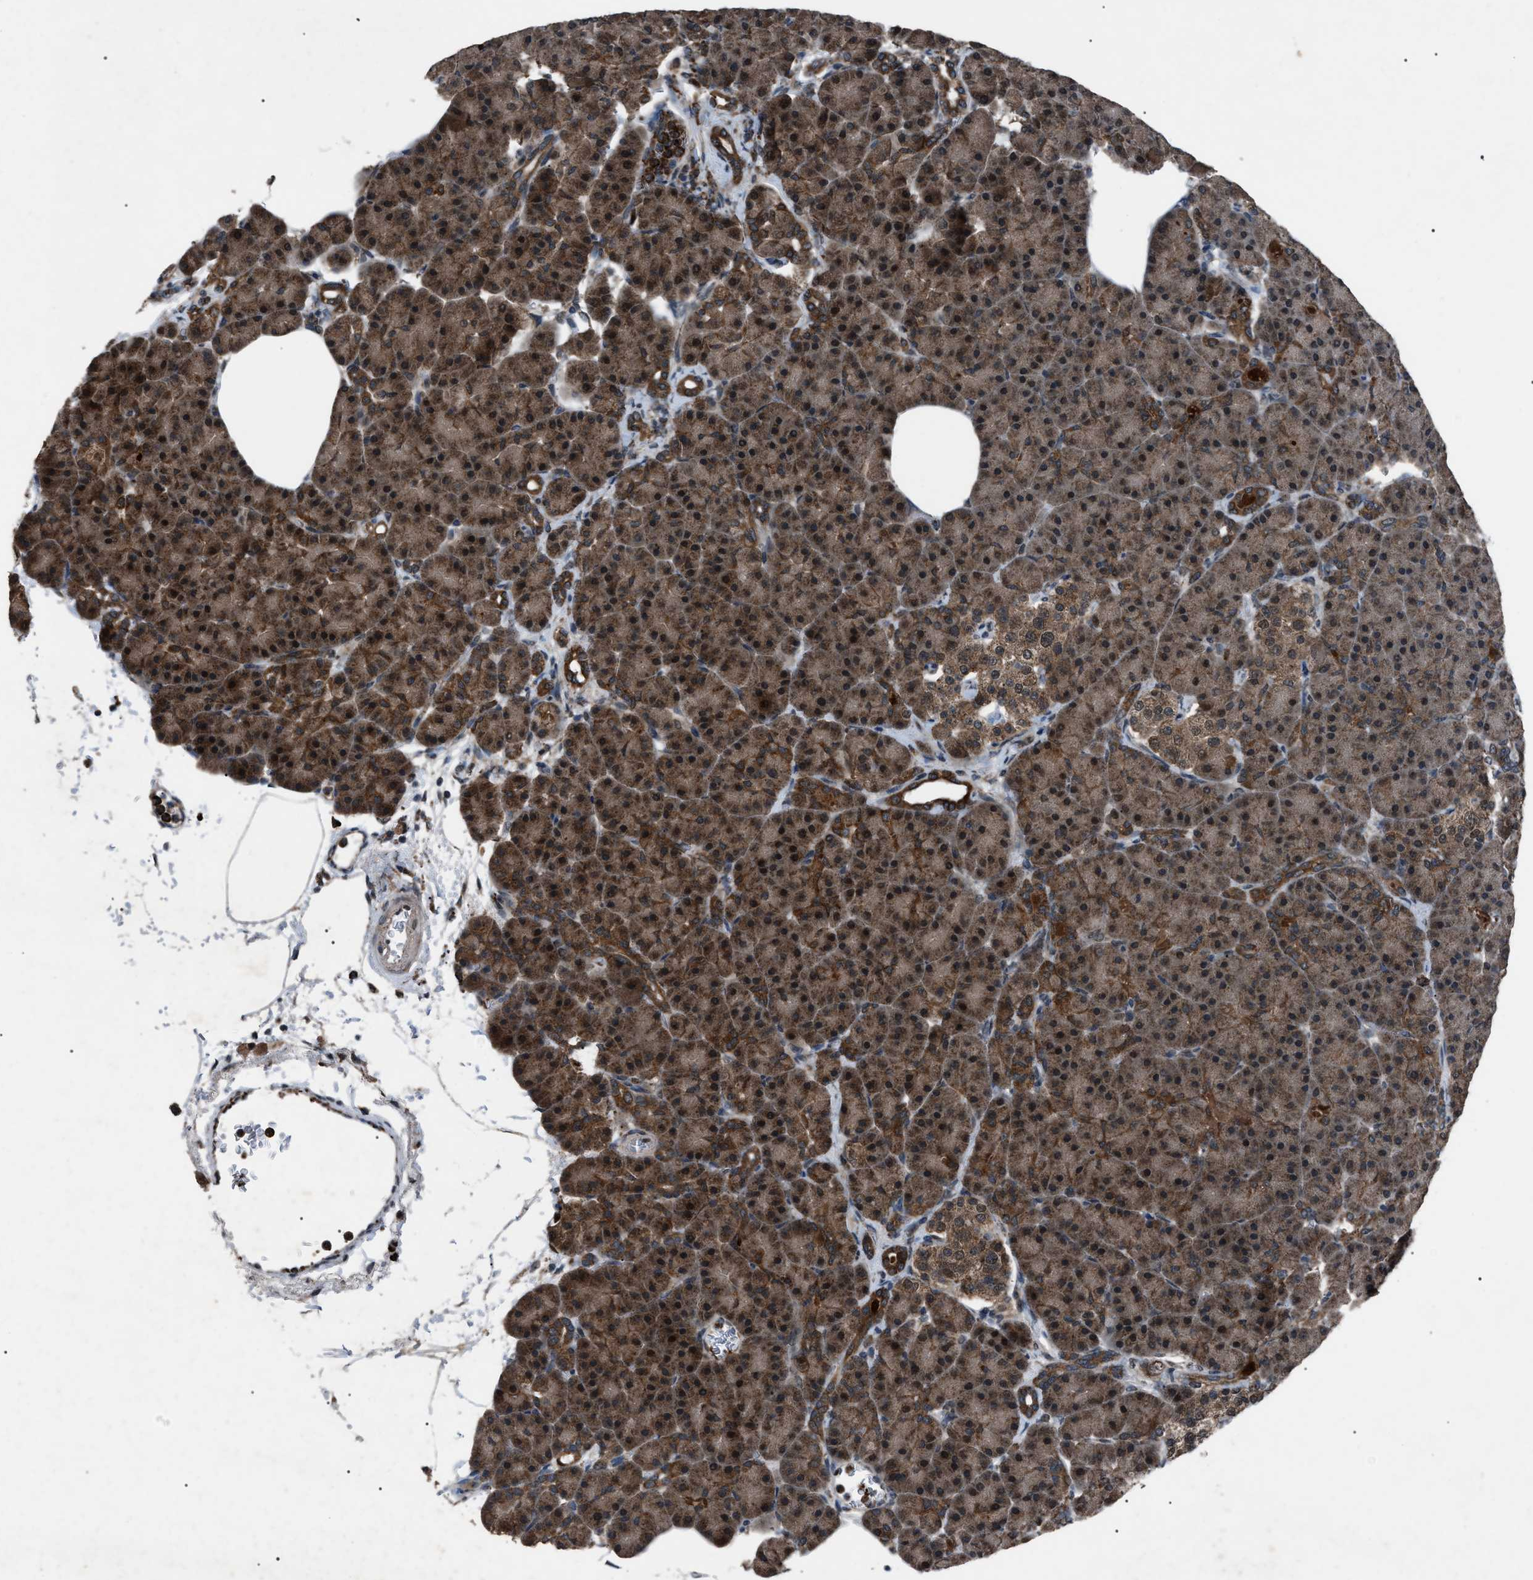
{"staining": {"intensity": "strong", "quantity": ">75%", "location": "cytoplasmic/membranous"}, "tissue": "pancreas", "cell_type": "Exocrine glandular cells", "image_type": "normal", "snomed": [{"axis": "morphology", "description": "Normal tissue, NOS"}, {"axis": "topography", "description": "Pancreas"}], "caption": "Unremarkable pancreas reveals strong cytoplasmic/membranous expression in approximately >75% of exocrine glandular cells The staining was performed using DAB (3,3'-diaminobenzidine) to visualize the protein expression in brown, while the nuclei were stained in blue with hematoxylin (Magnification: 20x)..", "gene": "ZFAND2A", "patient": {"sex": "female", "age": 70}}